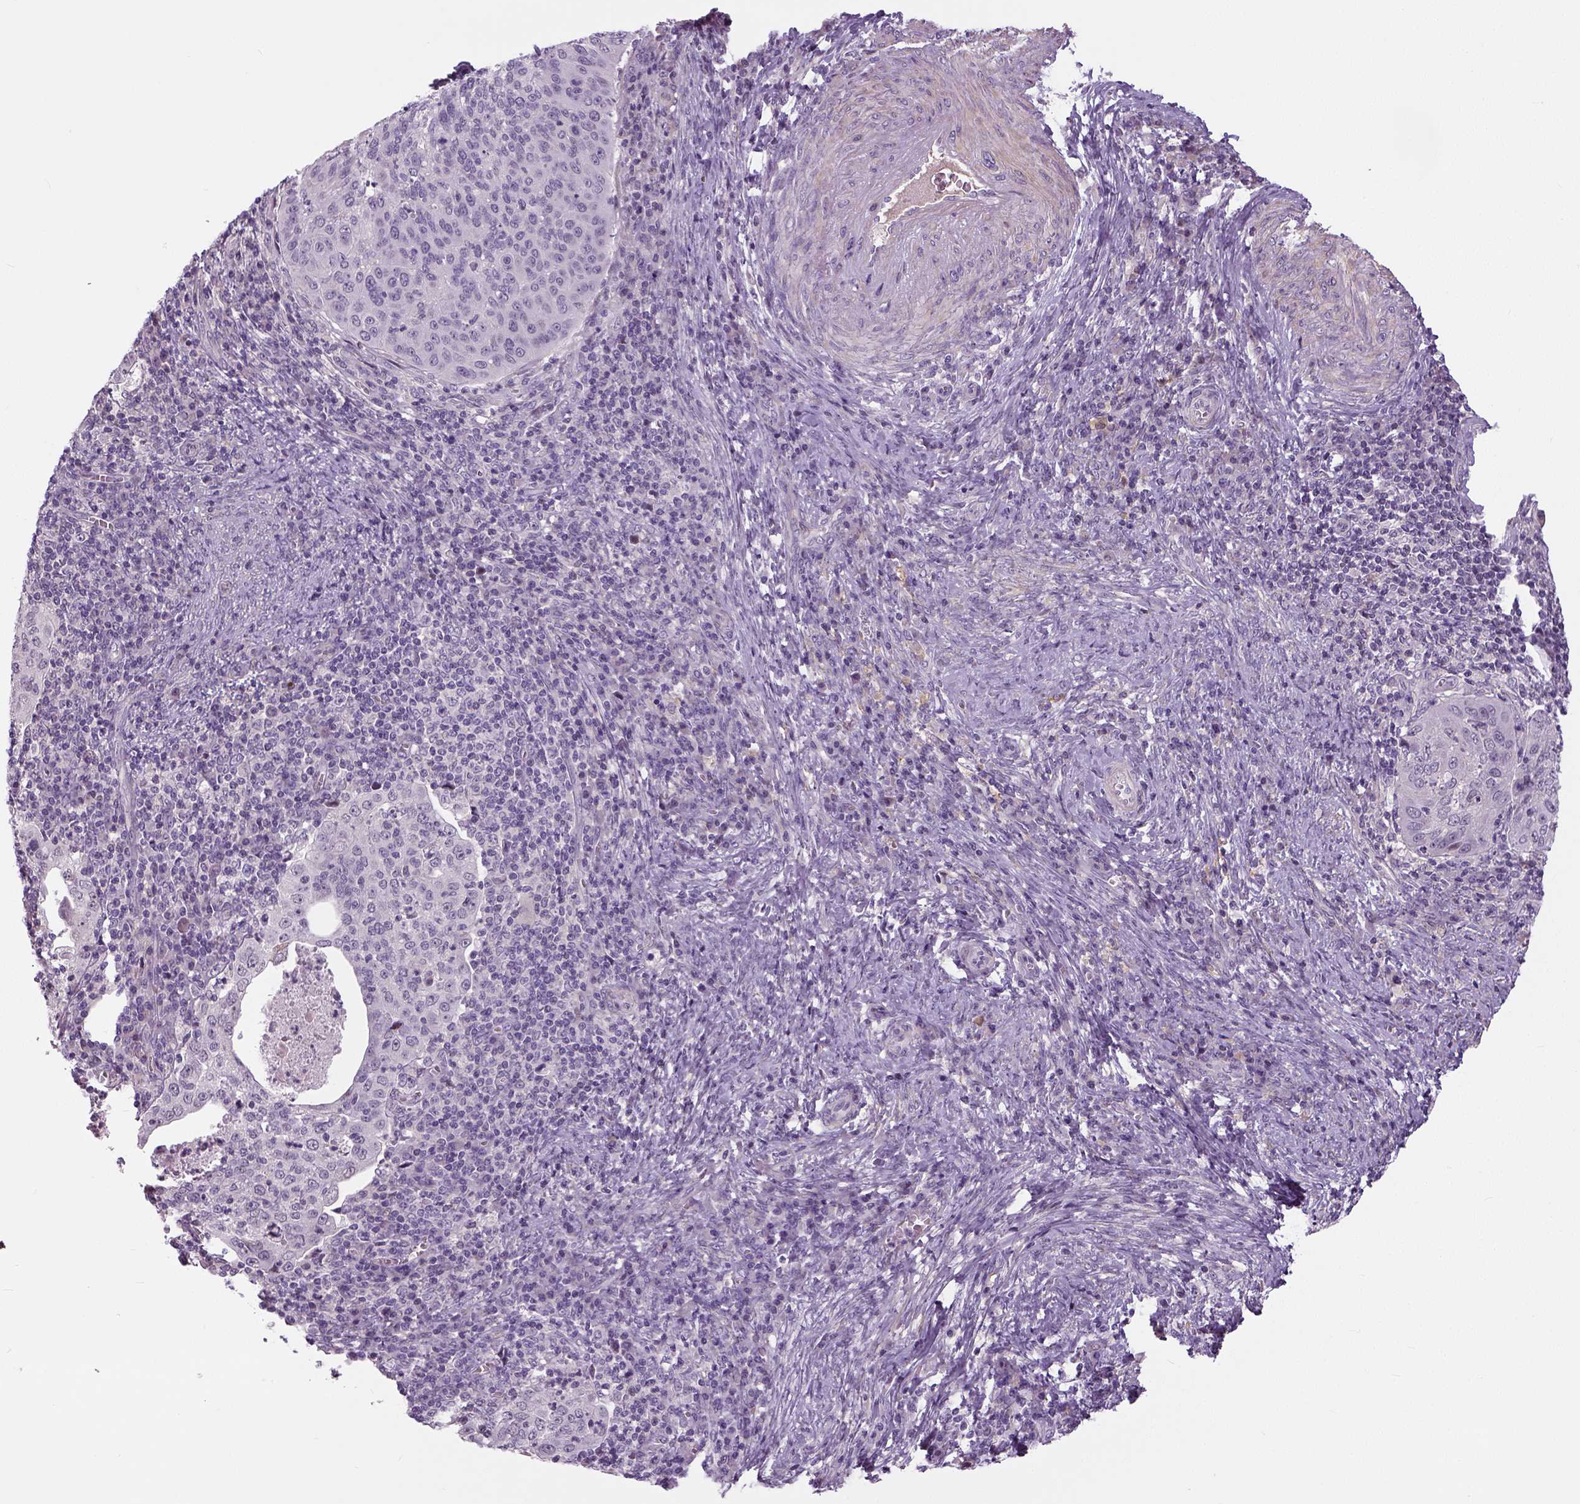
{"staining": {"intensity": "negative", "quantity": "none", "location": "none"}, "tissue": "cervical cancer", "cell_type": "Tumor cells", "image_type": "cancer", "snomed": [{"axis": "morphology", "description": "Squamous cell carcinoma, NOS"}, {"axis": "topography", "description": "Cervix"}], "caption": "DAB immunohistochemical staining of cervical cancer (squamous cell carcinoma) displays no significant staining in tumor cells. (DAB immunohistochemistry with hematoxylin counter stain).", "gene": "NECAB1", "patient": {"sex": "female", "age": 39}}